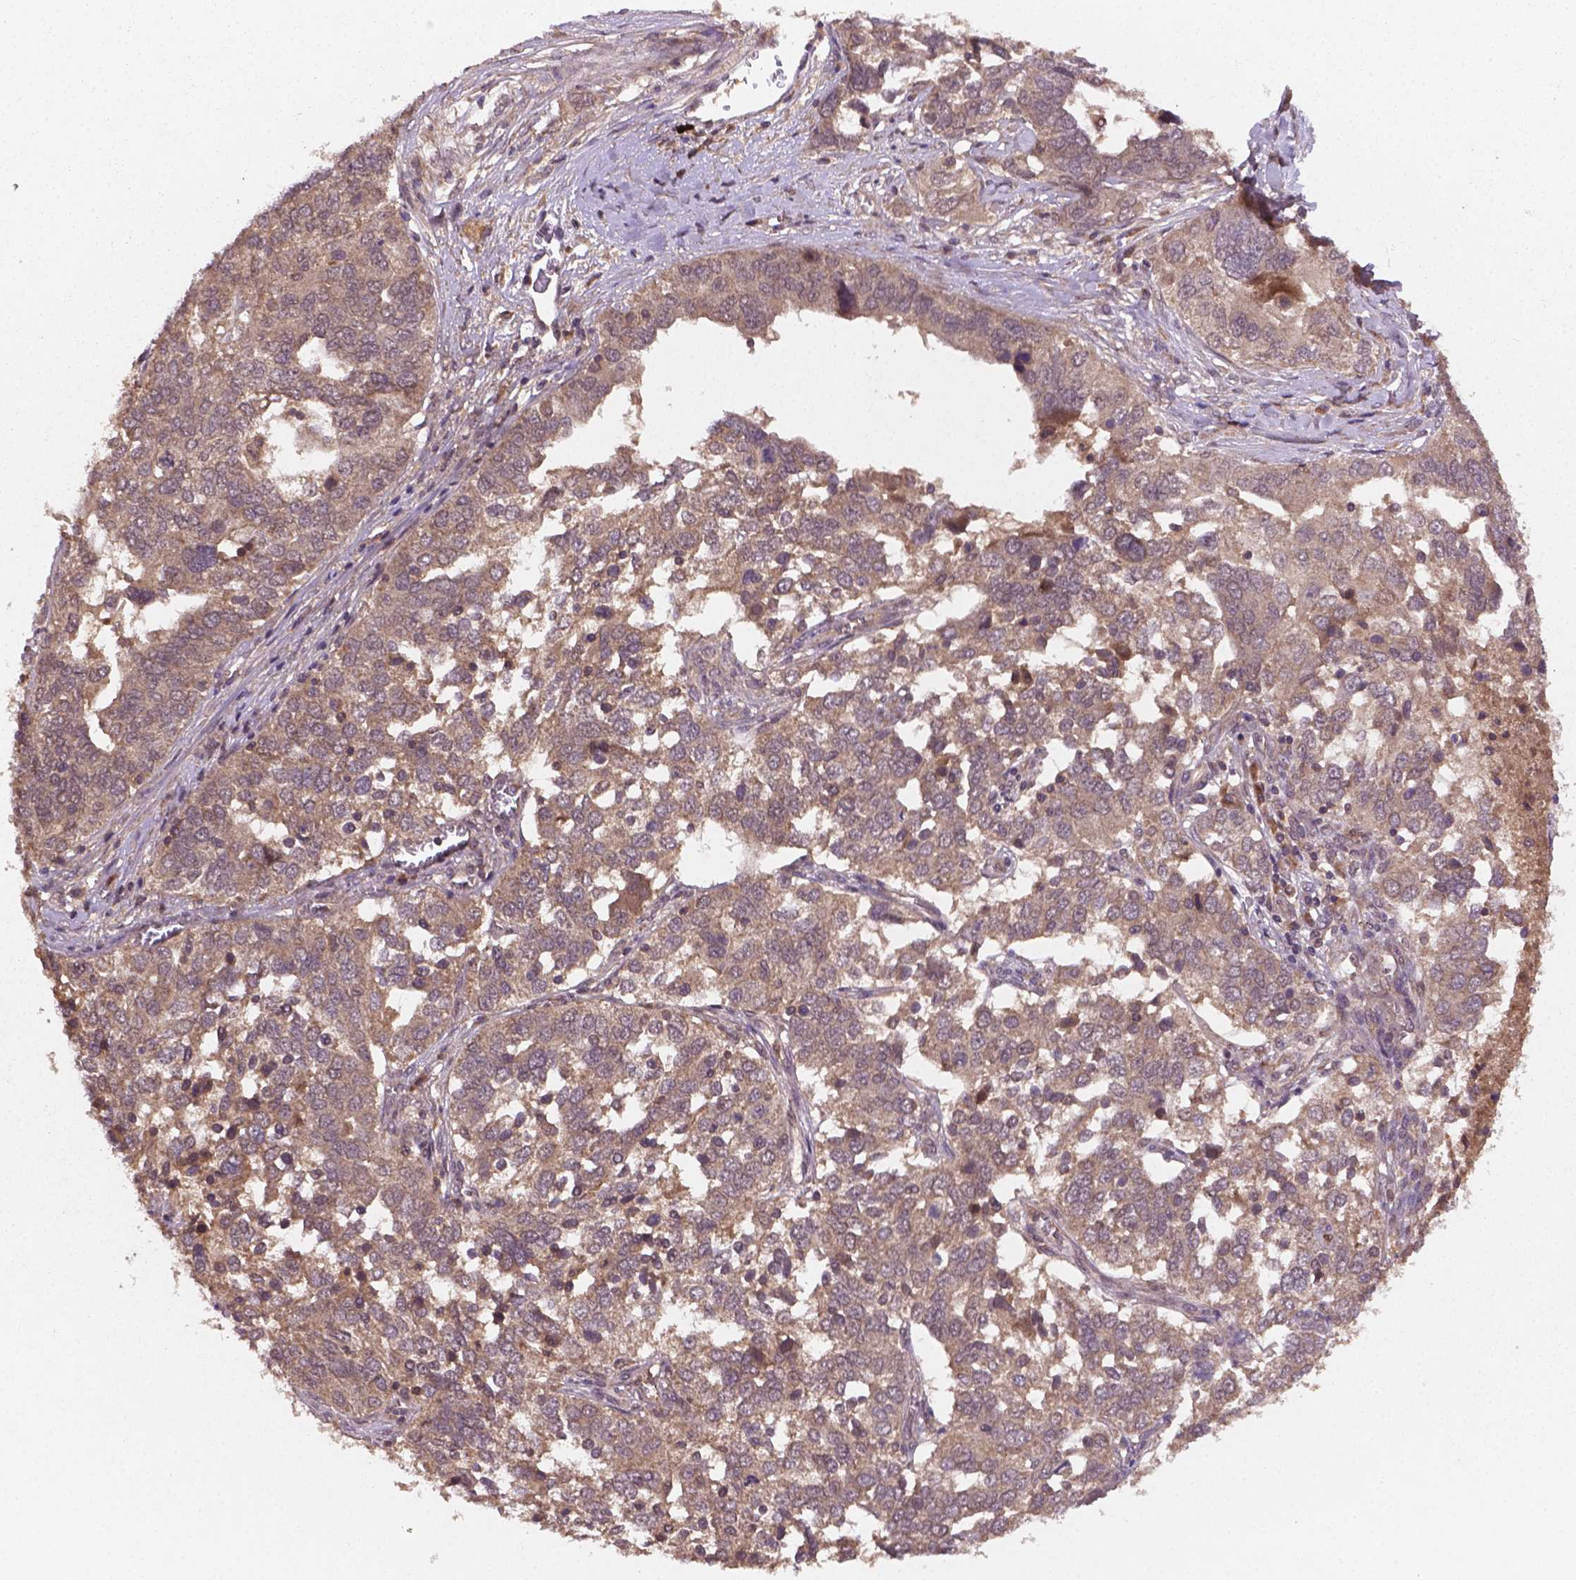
{"staining": {"intensity": "weak", "quantity": ">75%", "location": "cytoplasmic/membranous"}, "tissue": "ovarian cancer", "cell_type": "Tumor cells", "image_type": "cancer", "snomed": [{"axis": "morphology", "description": "Carcinoma, endometroid"}, {"axis": "topography", "description": "Soft tissue"}, {"axis": "topography", "description": "Ovary"}], "caption": "Protein expression analysis of human endometroid carcinoma (ovarian) reveals weak cytoplasmic/membranous positivity in about >75% of tumor cells.", "gene": "NIPAL2", "patient": {"sex": "female", "age": 52}}